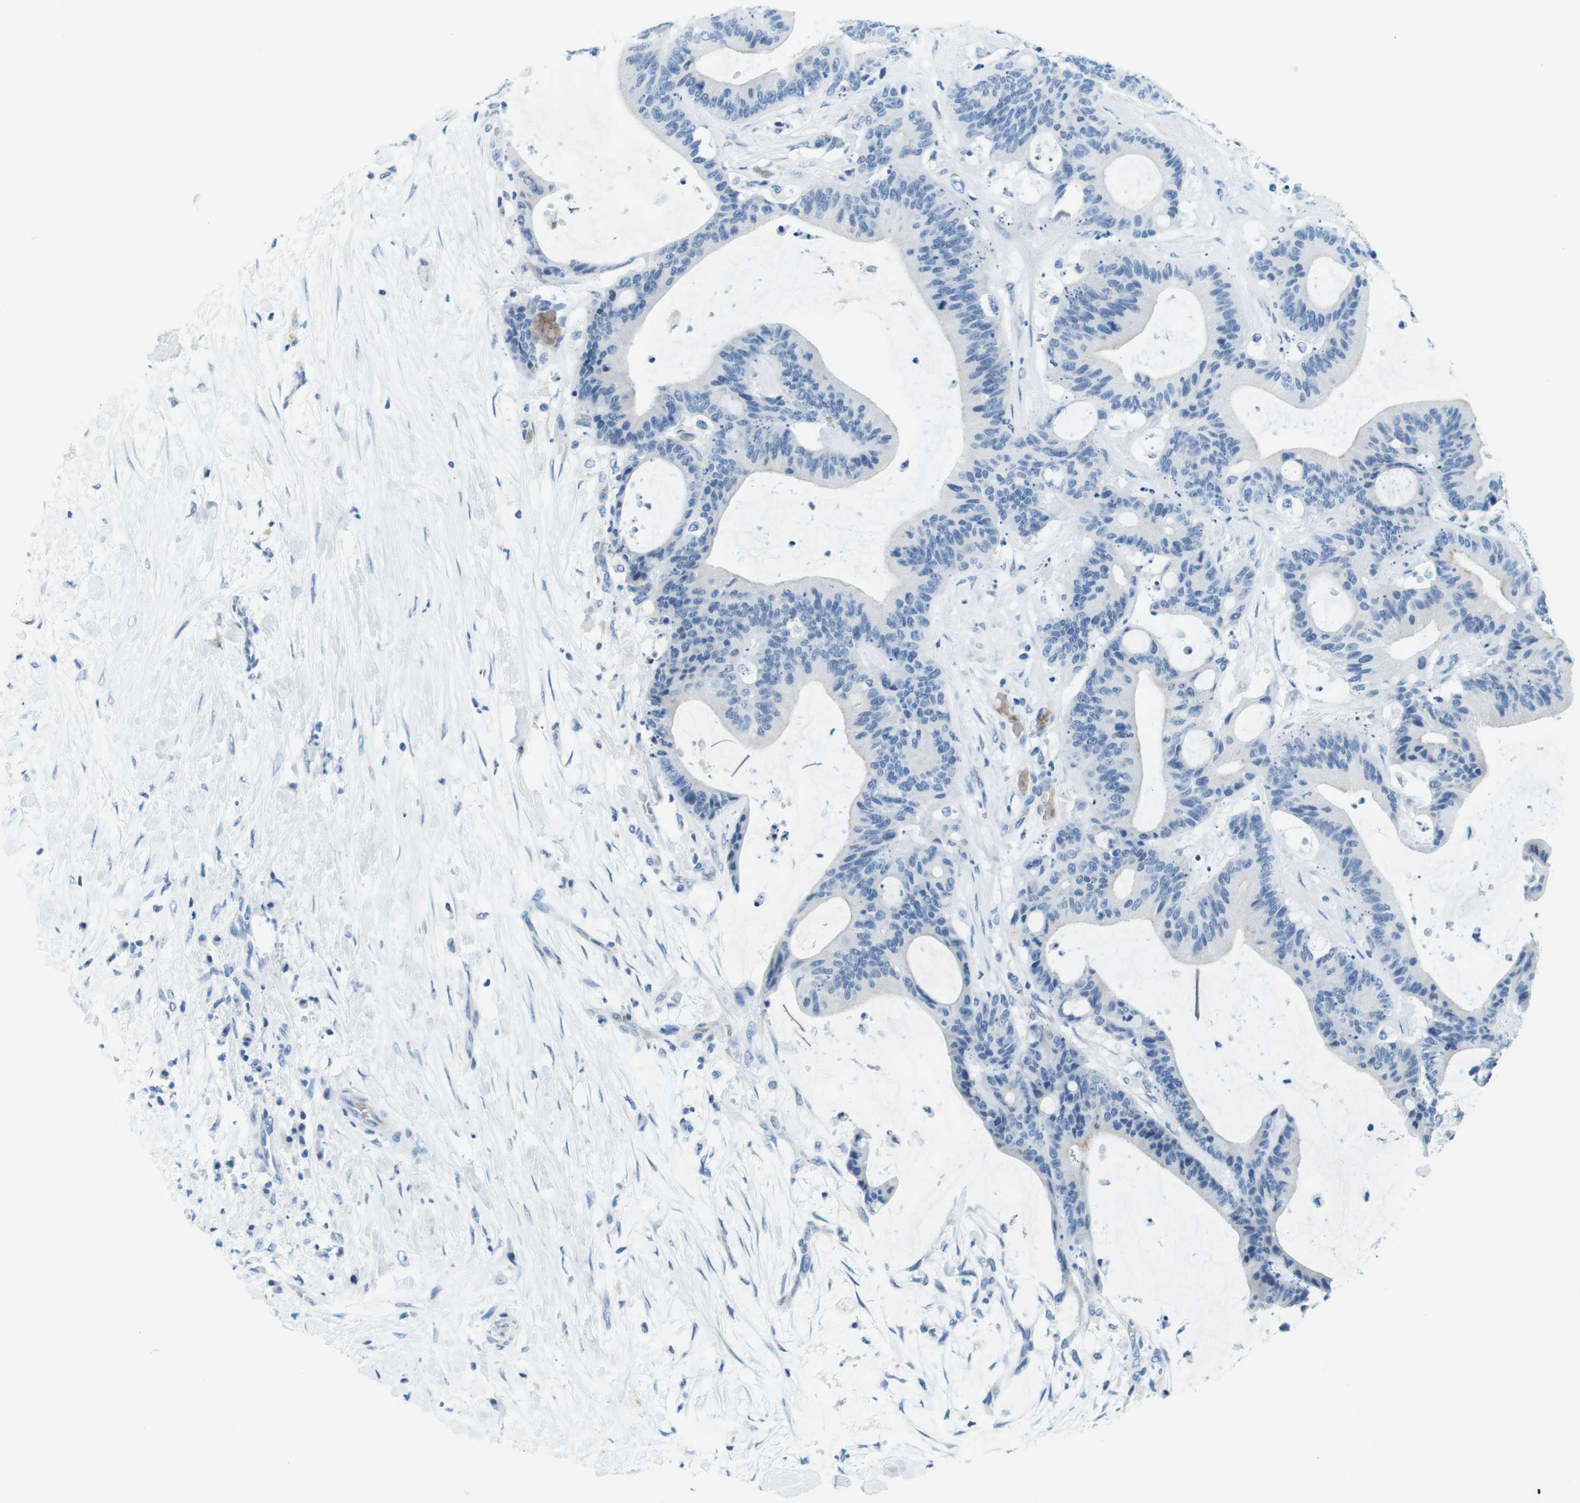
{"staining": {"intensity": "negative", "quantity": "none", "location": "none"}, "tissue": "liver cancer", "cell_type": "Tumor cells", "image_type": "cancer", "snomed": [{"axis": "morphology", "description": "Cholangiocarcinoma"}, {"axis": "topography", "description": "Liver"}], "caption": "The micrograph shows no significant positivity in tumor cells of liver cancer.", "gene": "TFAP2C", "patient": {"sex": "female", "age": 73}}